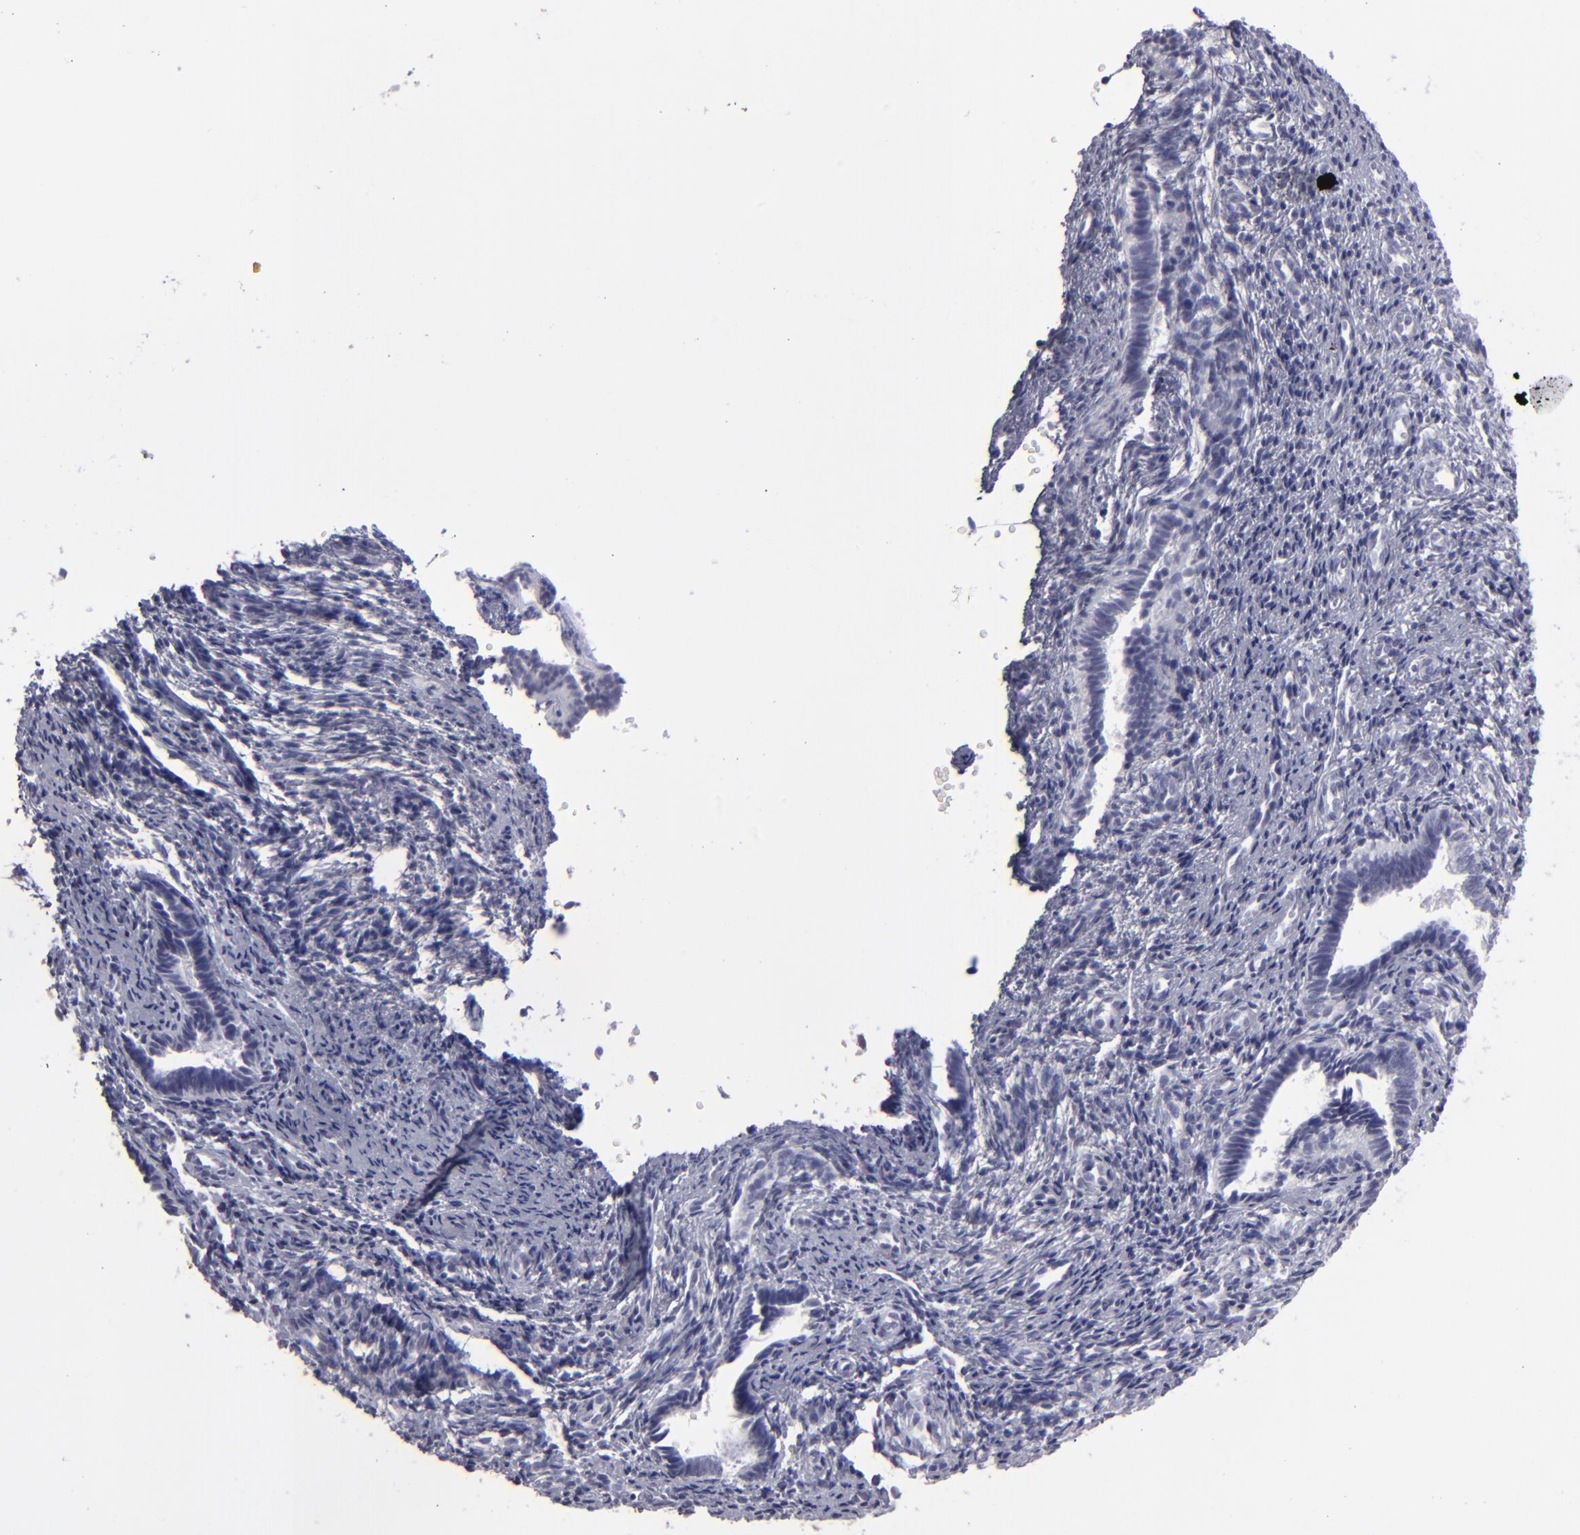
{"staining": {"intensity": "negative", "quantity": "none", "location": "none"}, "tissue": "endometrium", "cell_type": "Cells in endometrial stroma", "image_type": "normal", "snomed": [{"axis": "morphology", "description": "Normal tissue, NOS"}, {"axis": "topography", "description": "Endometrium"}], "caption": "Cells in endometrial stroma are negative for protein expression in unremarkable human endometrium.", "gene": "ALDOB", "patient": {"sex": "female", "age": 27}}